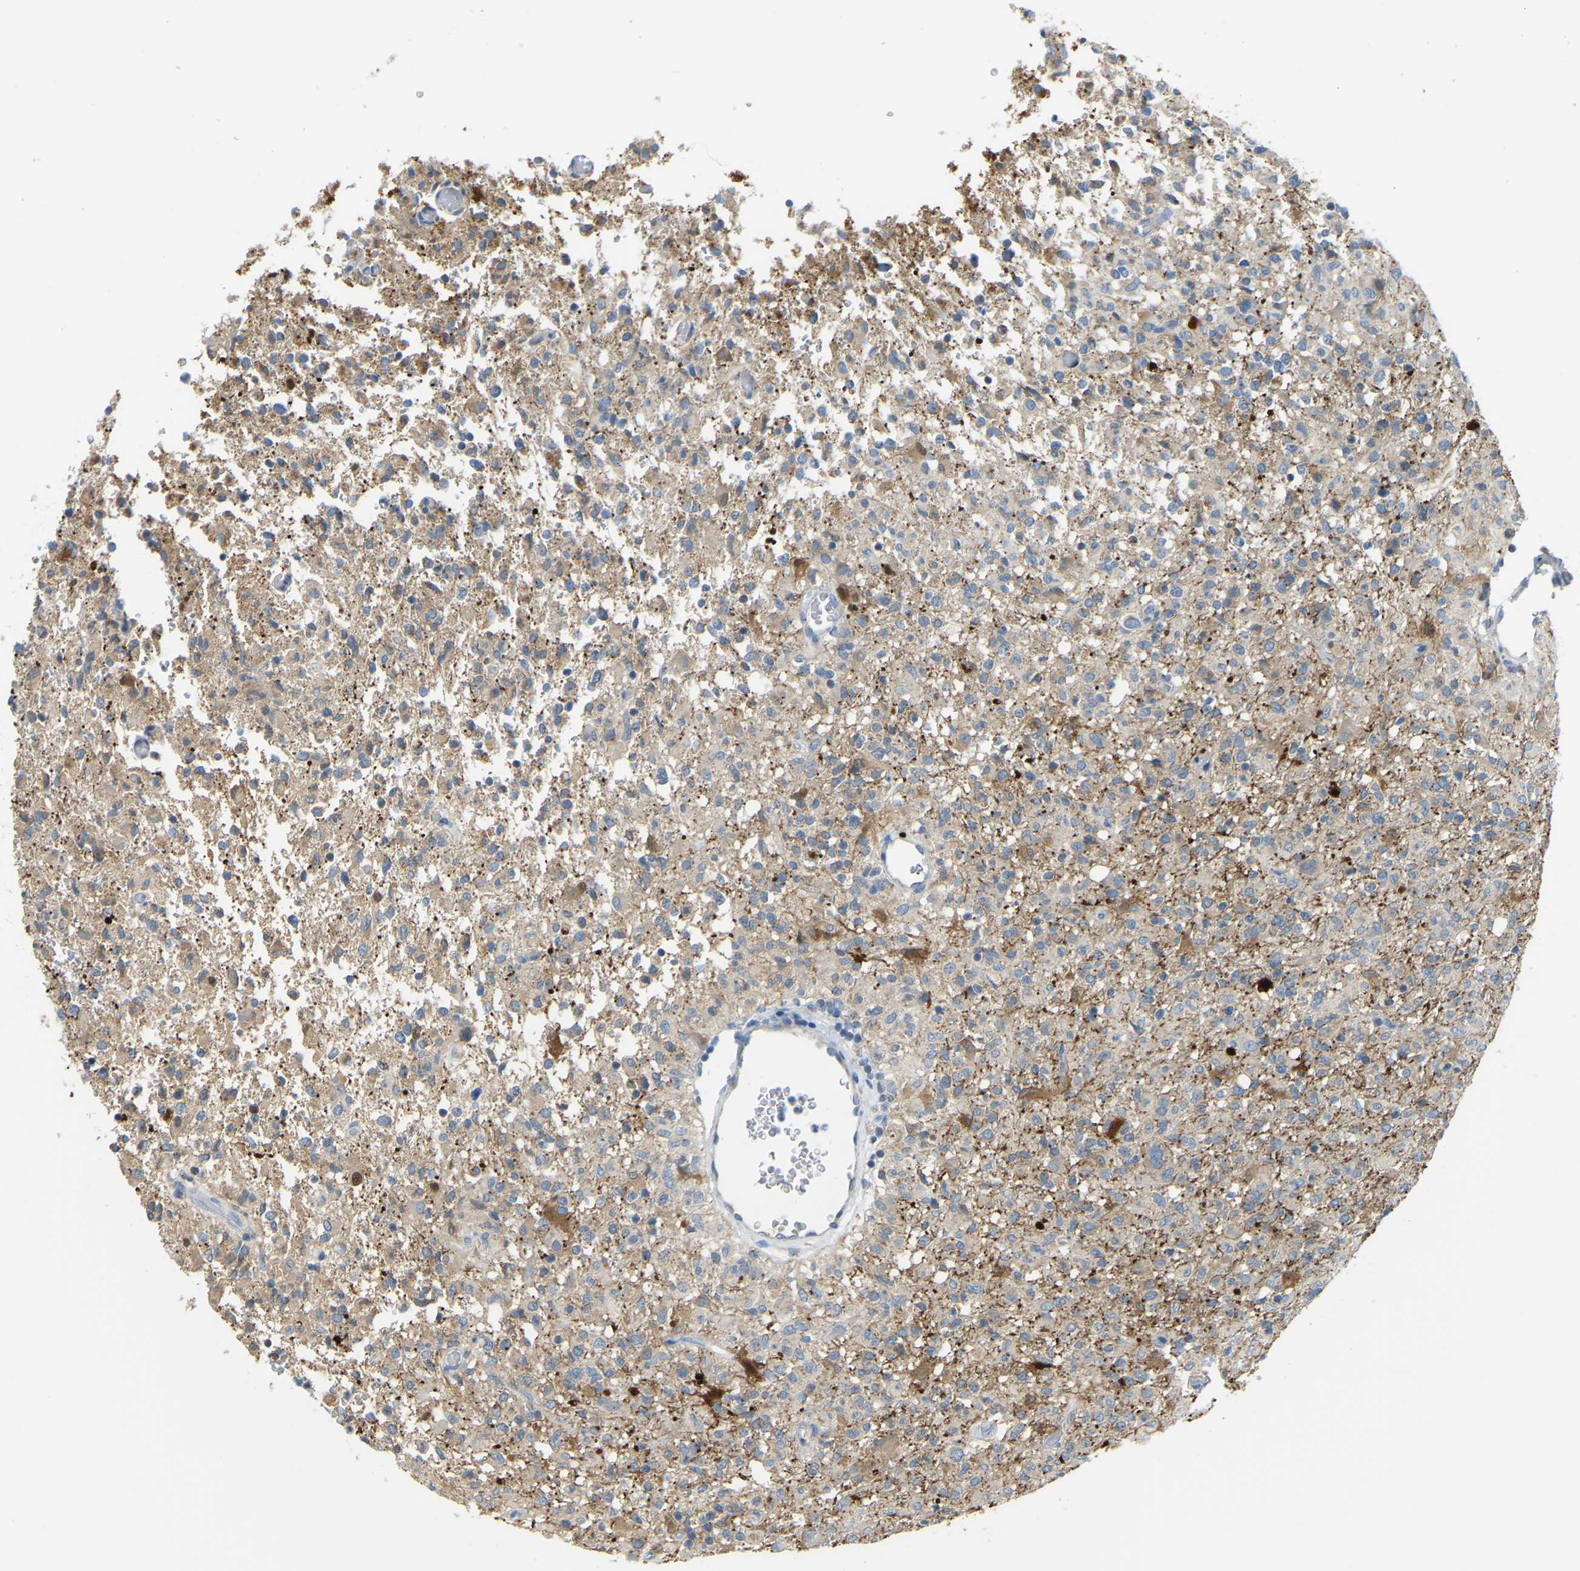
{"staining": {"intensity": "weak", "quantity": "25%-75%", "location": "cytoplasmic/membranous"}, "tissue": "glioma", "cell_type": "Tumor cells", "image_type": "cancer", "snomed": [{"axis": "morphology", "description": "Glioma, malignant, High grade"}, {"axis": "topography", "description": "Brain"}], "caption": "DAB immunohistochemical staining of glioma exhibits weak cytoplasmic/membranous protein expression in approximately 25%-75% of tumor cells. (IHC, brightfield microscopy, high magnification).", "gene": "GDA", "patient": {"sex": "female", "age": 57}}